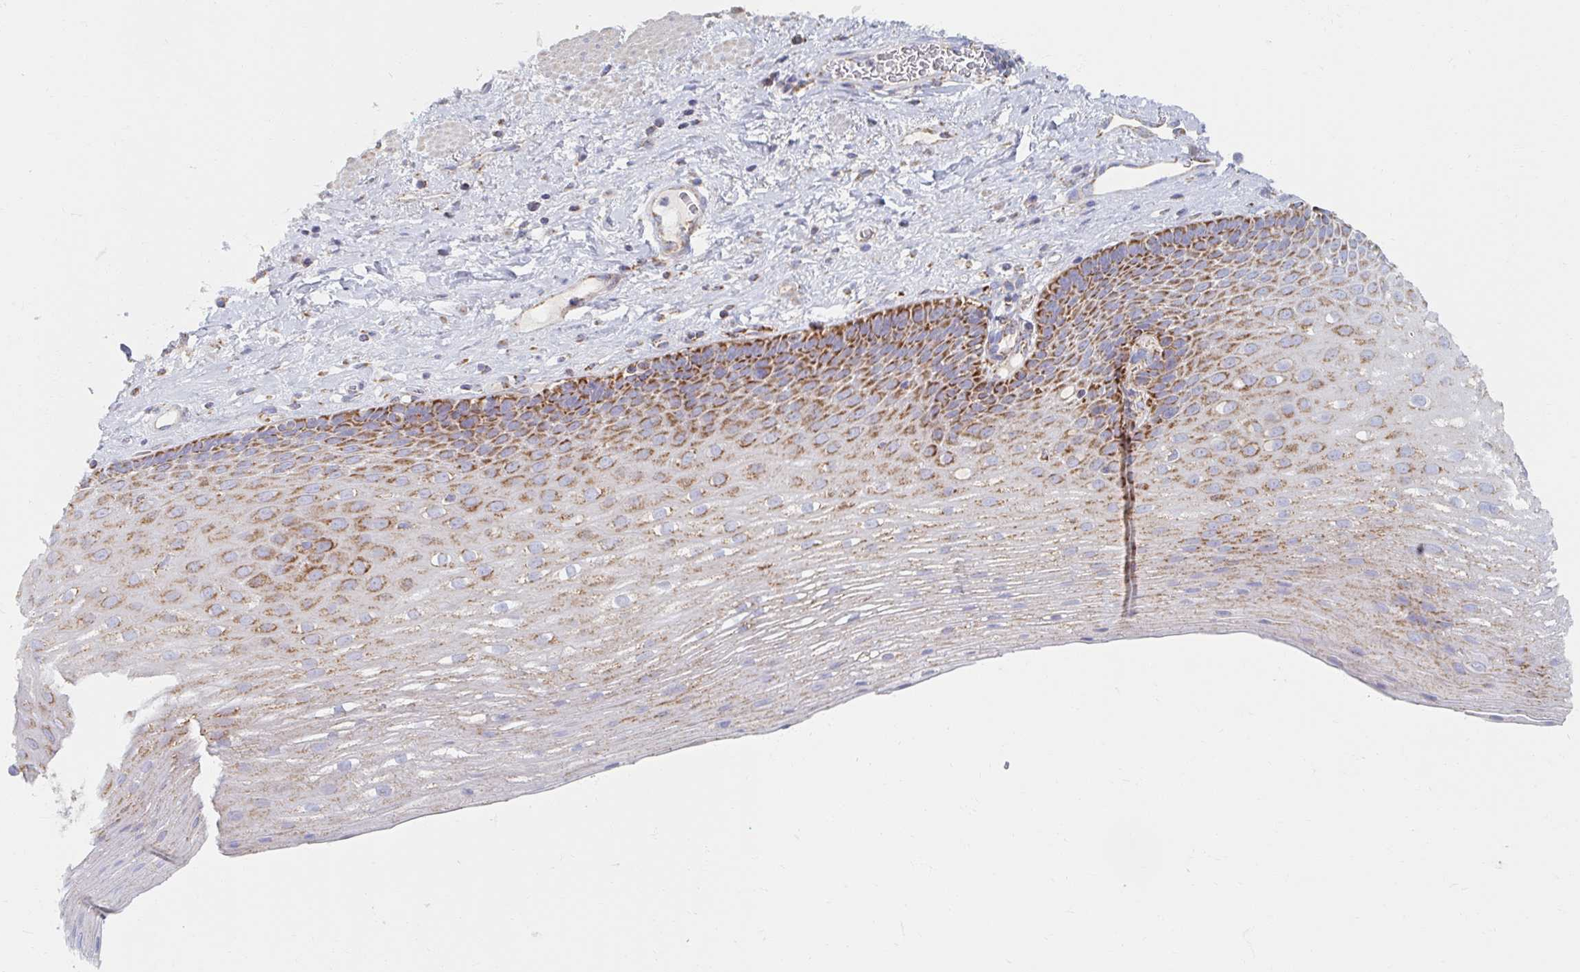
{"staining": {"intensity": "strong", "quantity": "25%-75%", "location": "cytoplasmic/membranous"}, "tissue": "esophagus", "cell_type": "Squamous epithelial cells", "image_type": "normal", "snomed": [{"axis": "morphology", "description": "Normal tissue, NOS"}, {"axis": "topography", "description": "Esophagus"}], "caption": "Strong cytoplasmic/membranous expression for a protein is seen in about 25%-75% of squamous epithelial cells of benign esophagus using IHC.", "gene": "MAVS", "patient": {"sex": "male", "age": 62}}